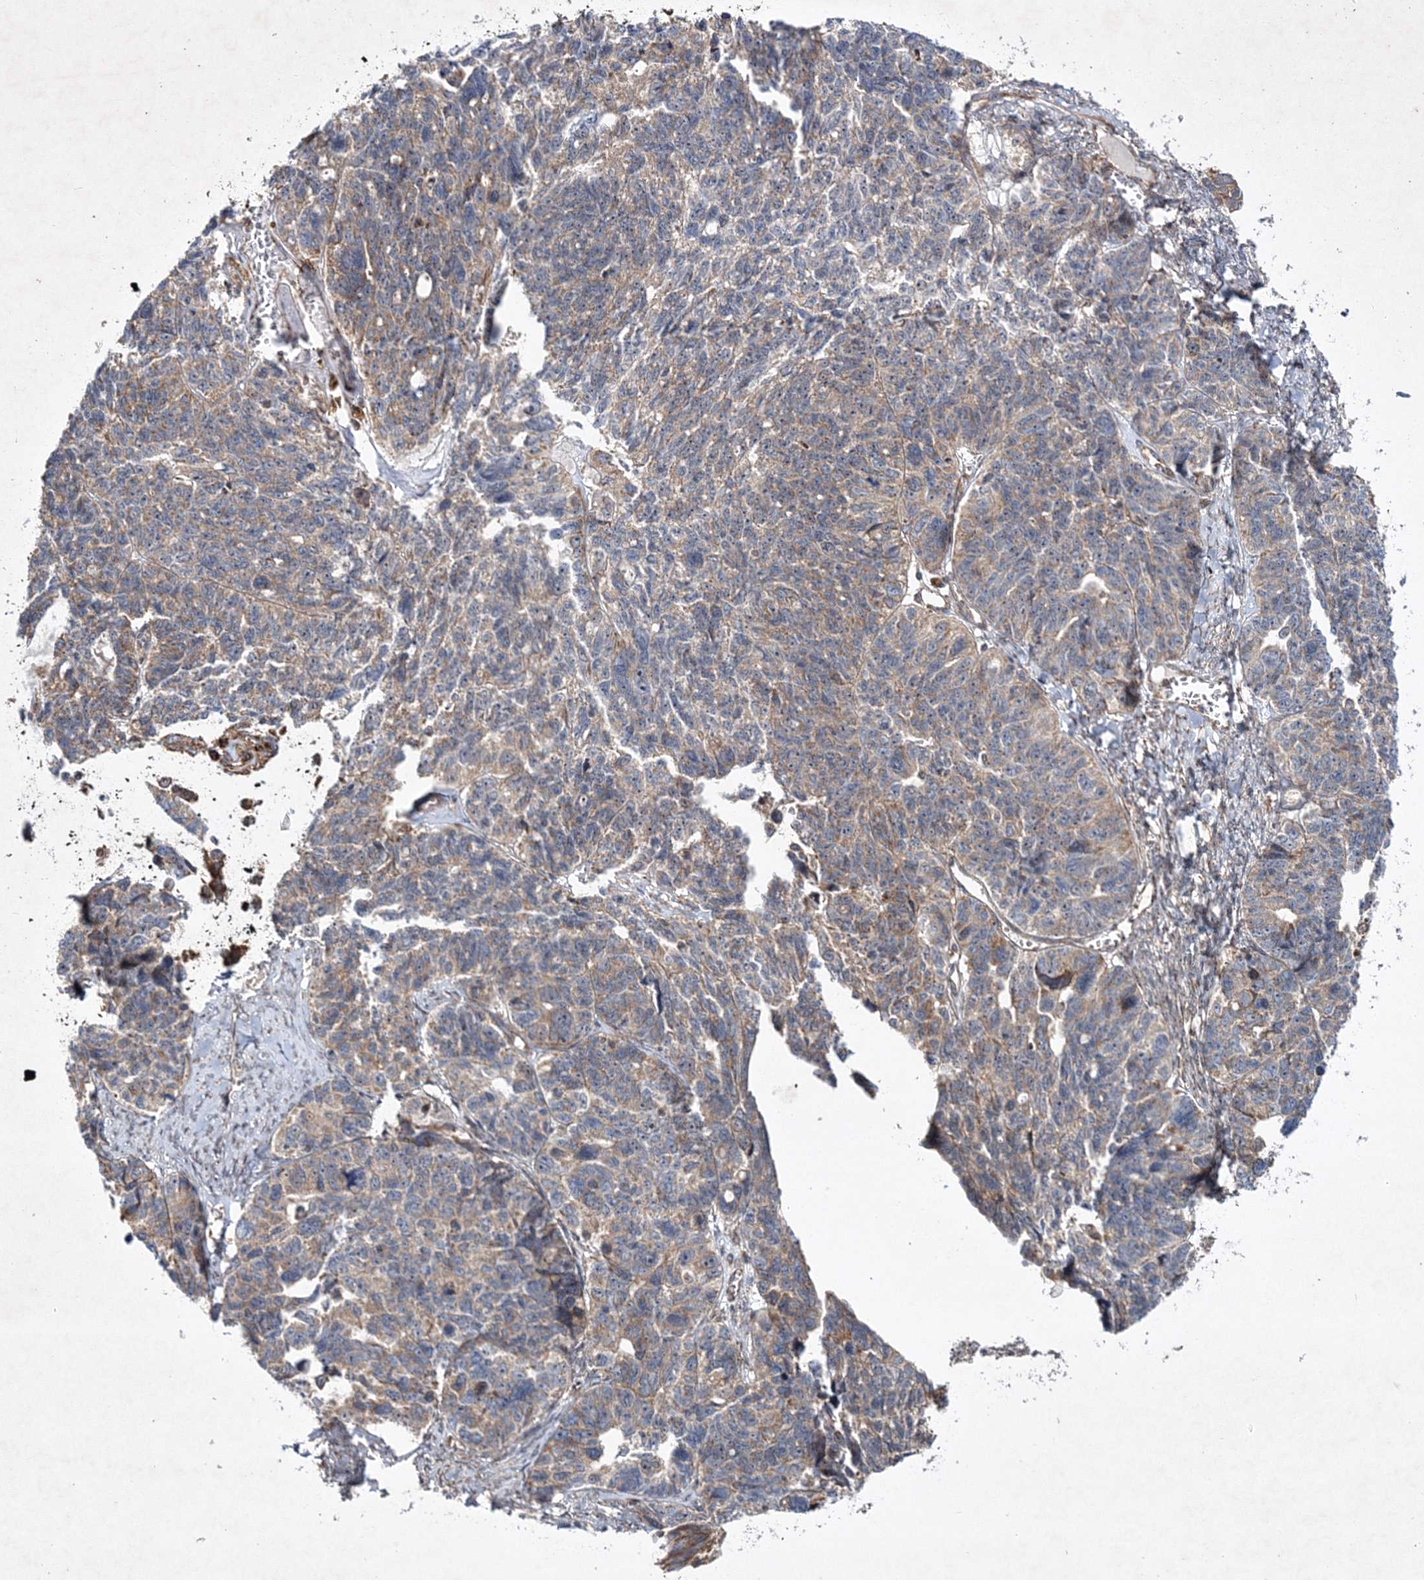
{"staining": {"intensity": "moderate", "quantity": "<25%", "location": "cytoplasmic/membranous"}, "tissue": "ovarian cancer", "cell_type": "Tumor cells", "image_type": "cancer", "snomed": [{"axis": "morphology", "description": "Cystadenocarcinoma, serous, NOS"}, {"axis": "topography", "description": "Ovary"}], "caption": "Approximately <25% of tumor cells in ovarian serous cystadenocarcinoma display moderate cytoplasmic/membranous protein expression as visualized by brown immunohistochemical staining.", "gene": "SCRN3", "patient": {"sex": "female", "age": 79}}